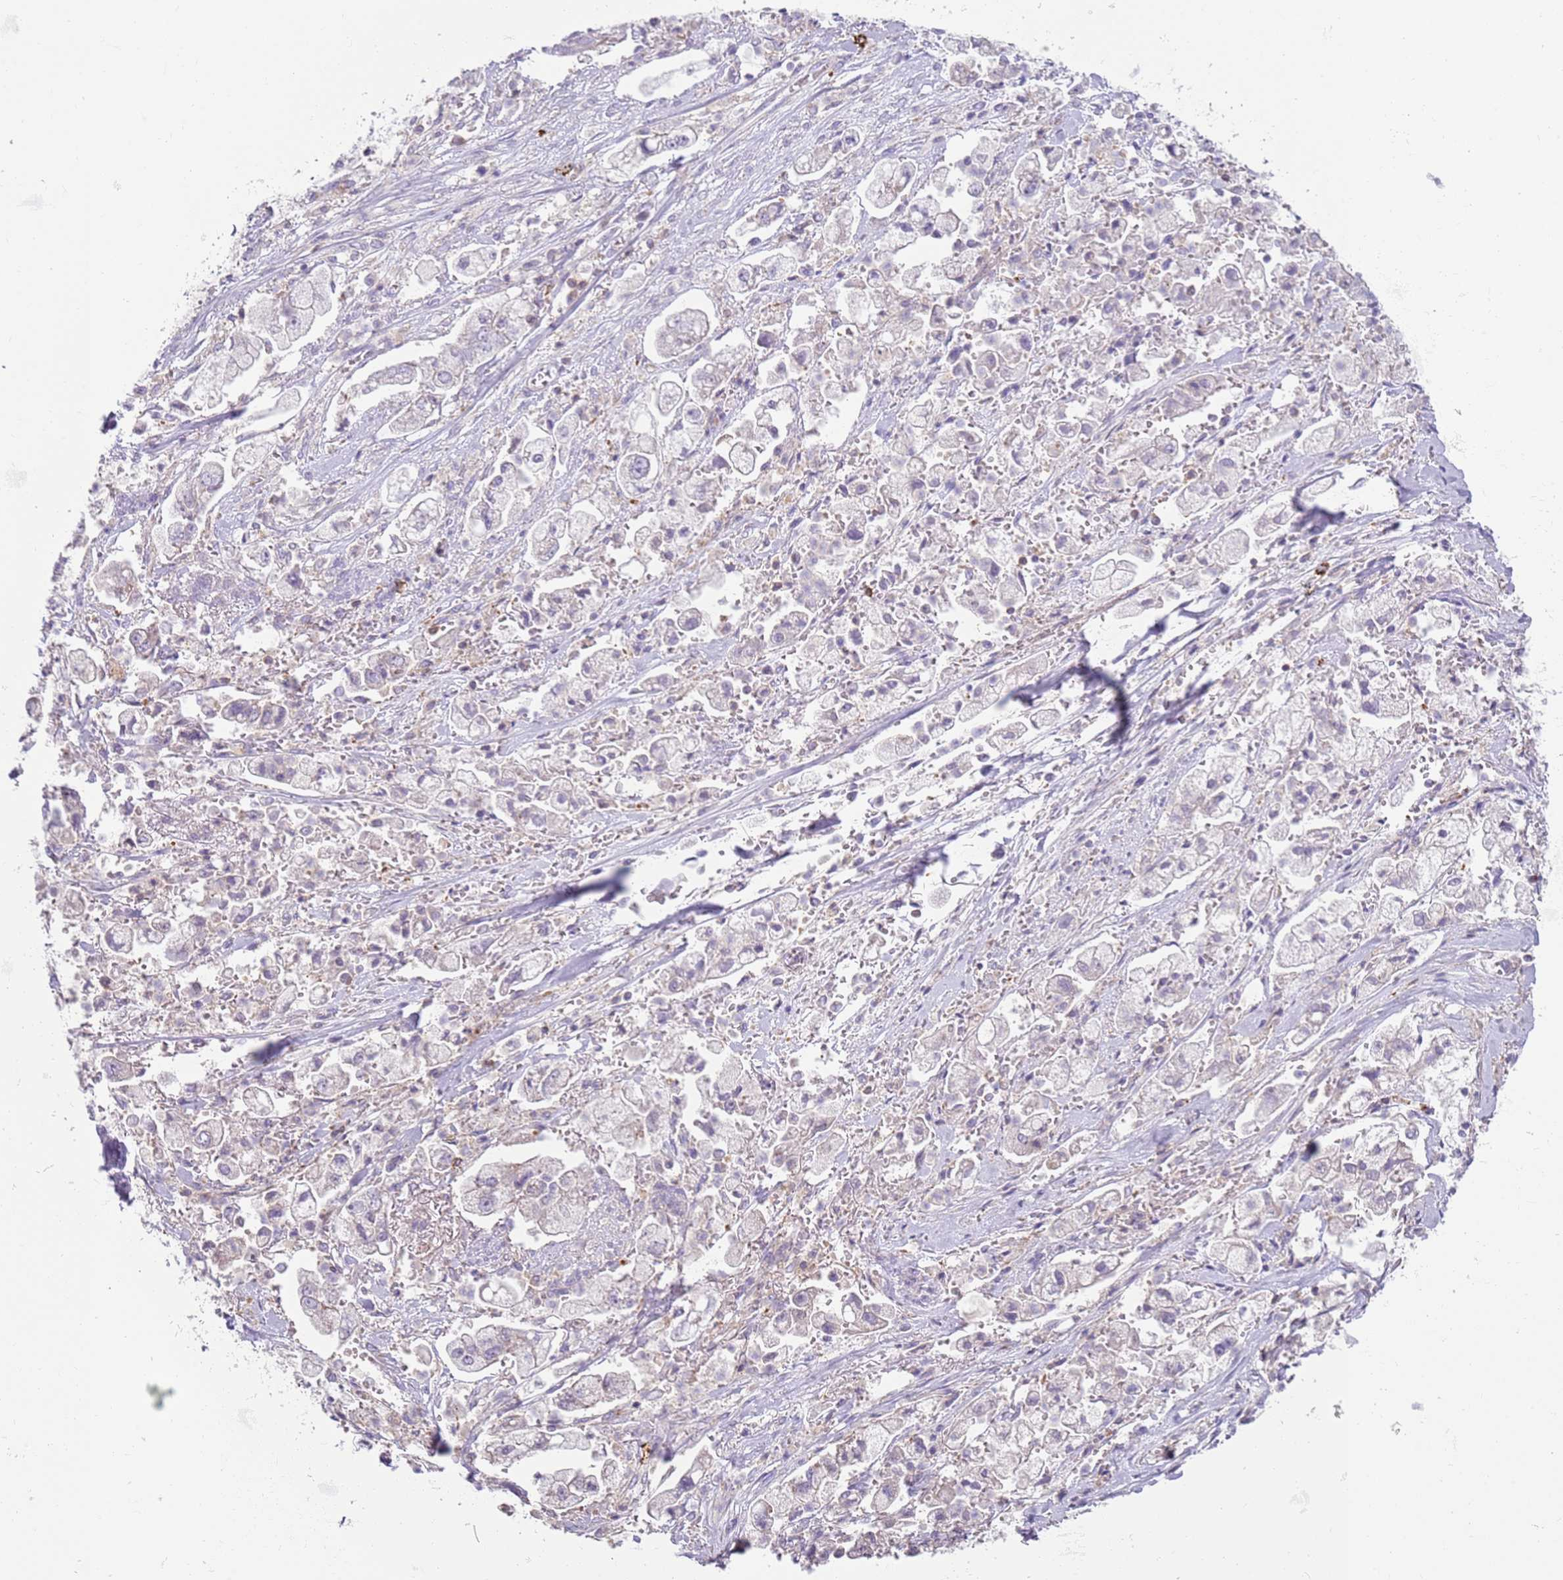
{"staining": {"intensity": "negative", "quantity": "none", "location": "none"}, "tissue": "stomach cancer", "cell_type": "Tumor cells", "image_type": "cancer", "snomed": [{"axis": "morphology", "description": "Adenocarcinoma, NOS"}, {"axis": "topography", "description": "Stomach"}], "caption": "Tumor cells show no significant protein expression in stomach cancer (adenocarcinoma).", "gene": "FPR1", "patient": {"sex": "male", "age": 62}}